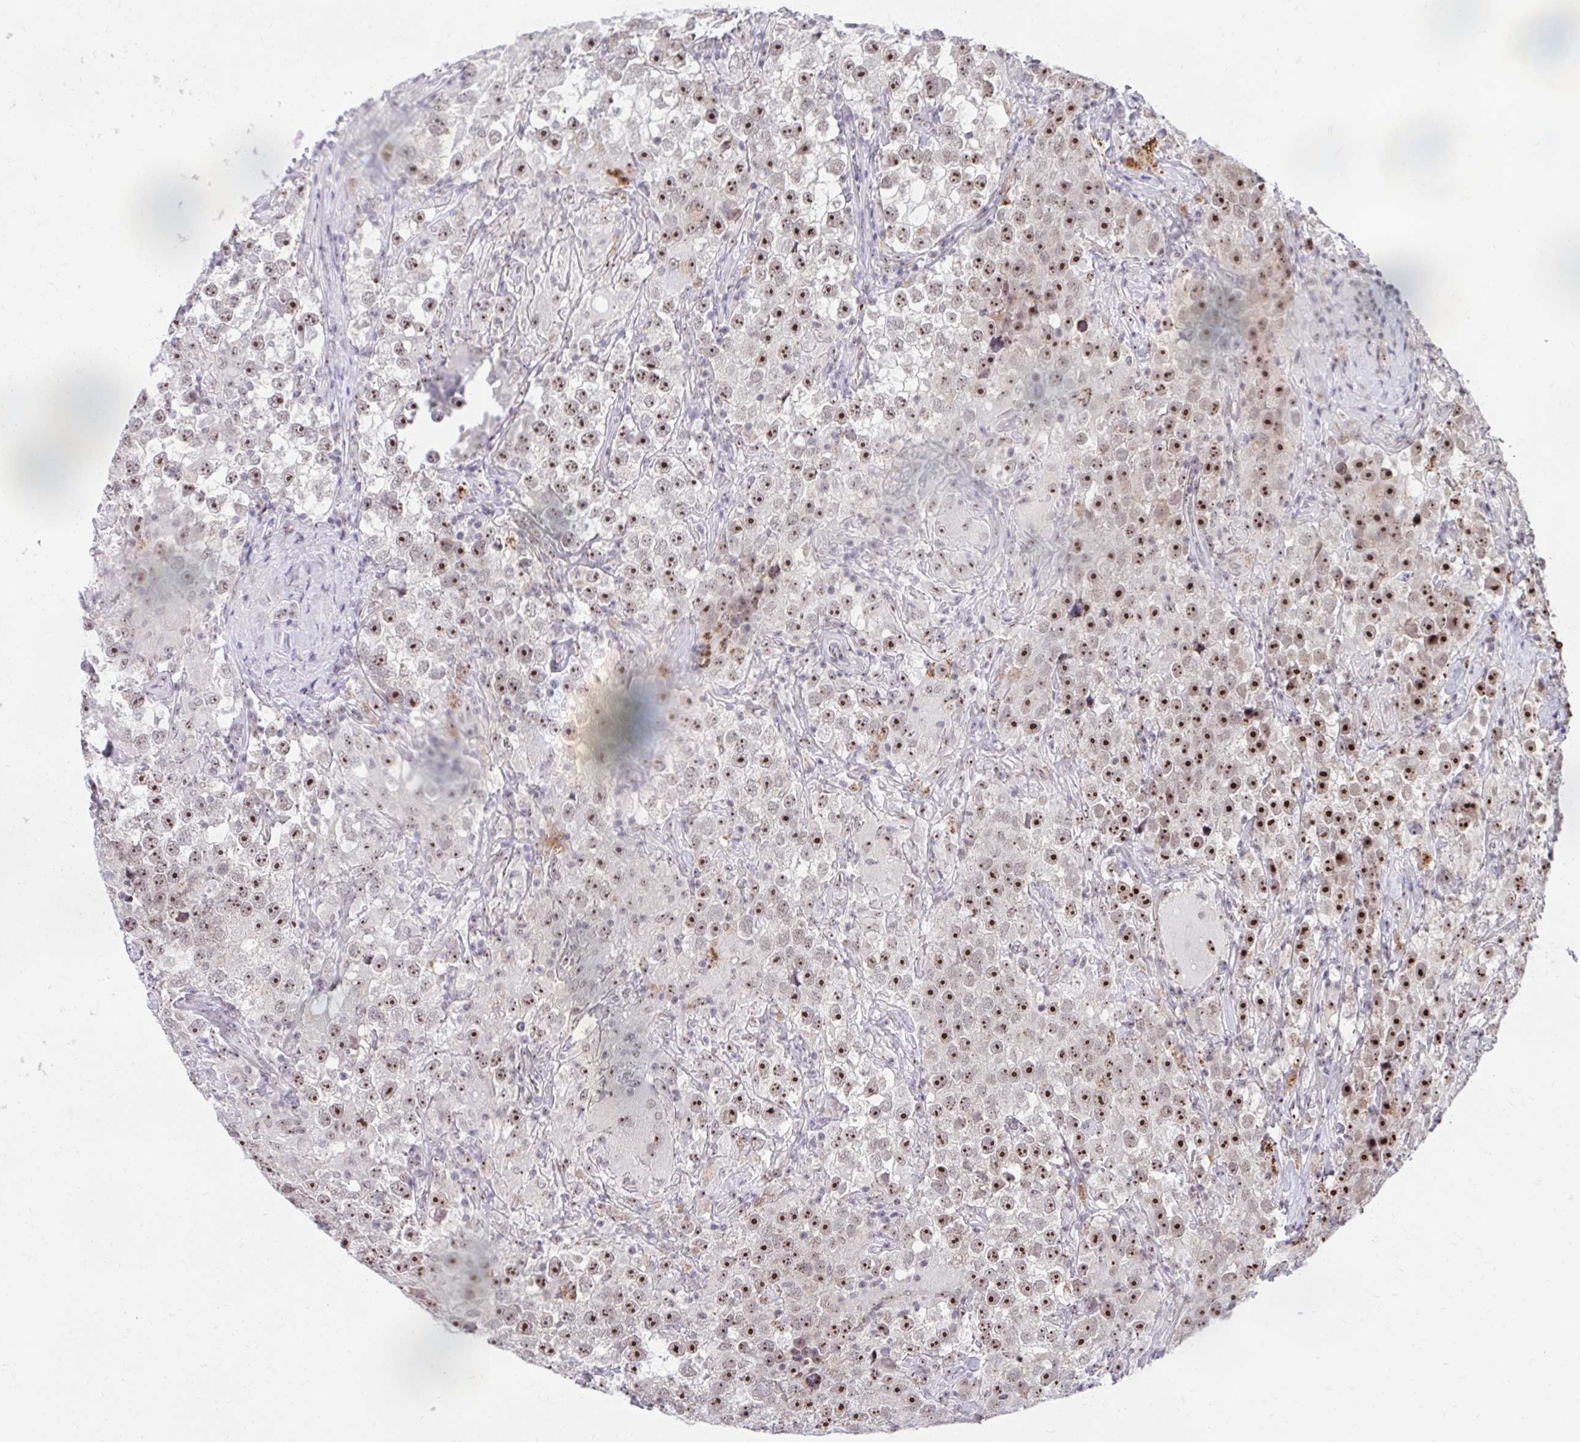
{"staining": {"intensity": "strong", "quantity": ">75%", "location": "nuclear"}, "tissue": "testis cancer", "cell_type": "Tumor cells", "image_type": "cancer", "snomed": [{"axis": "morphology", "description": "Seminoma, NOS"}, {"axis": "topography", "description": "Testis"}], "caption": "Immunohistochemistry (IHC) image of testis seminoma stained for a protein (brown), which reveals high levels of strong nuclear staining in about >75% of tumor cells.", "gene": "HIRA", "patient": {"sex": "male", "age": 46}}